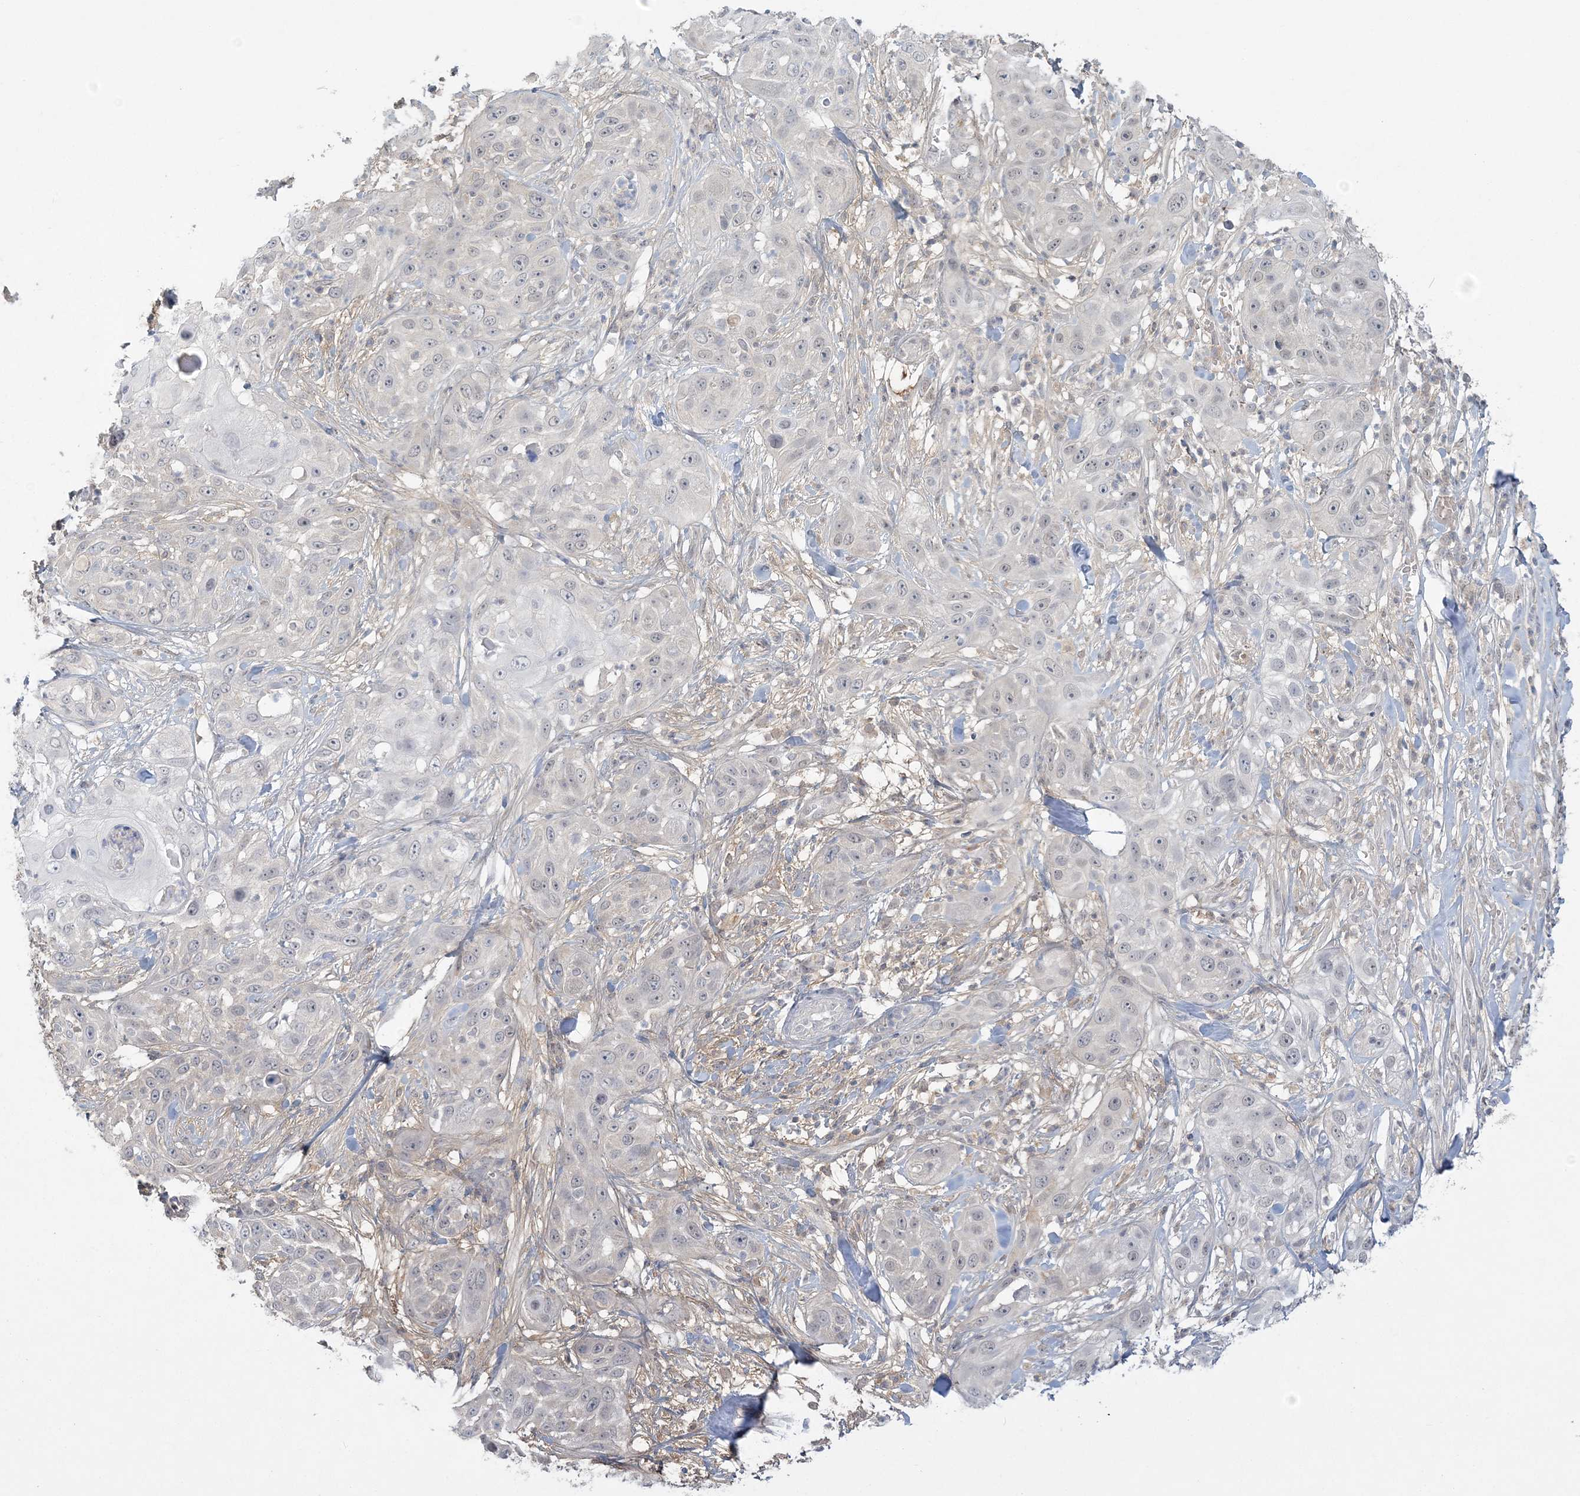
{"staining": {"intensity": "negative", "quantity": "none", "location": "none"}, "tissue": "skin cancer", "cell_type": "Tumor cells", "image_type": "cancer", "snomed": [{"axis": "morphology", "description": "Squamous cell carcinoma, NOS"}, {"axis": "topography", "description": "Skin"}], "caption": "High power microscopy photomicrograph of an immunohistochemistry (IHC) micrograph of skin squamous cell carcinoma, revealing no significant staining in tumor cells. (Brightfield microscopy of DAB immunohistochemistry (IHC) at high magnification).", "gene": "ANKS1A", "patient": {"sex": "female", "age": 44}}